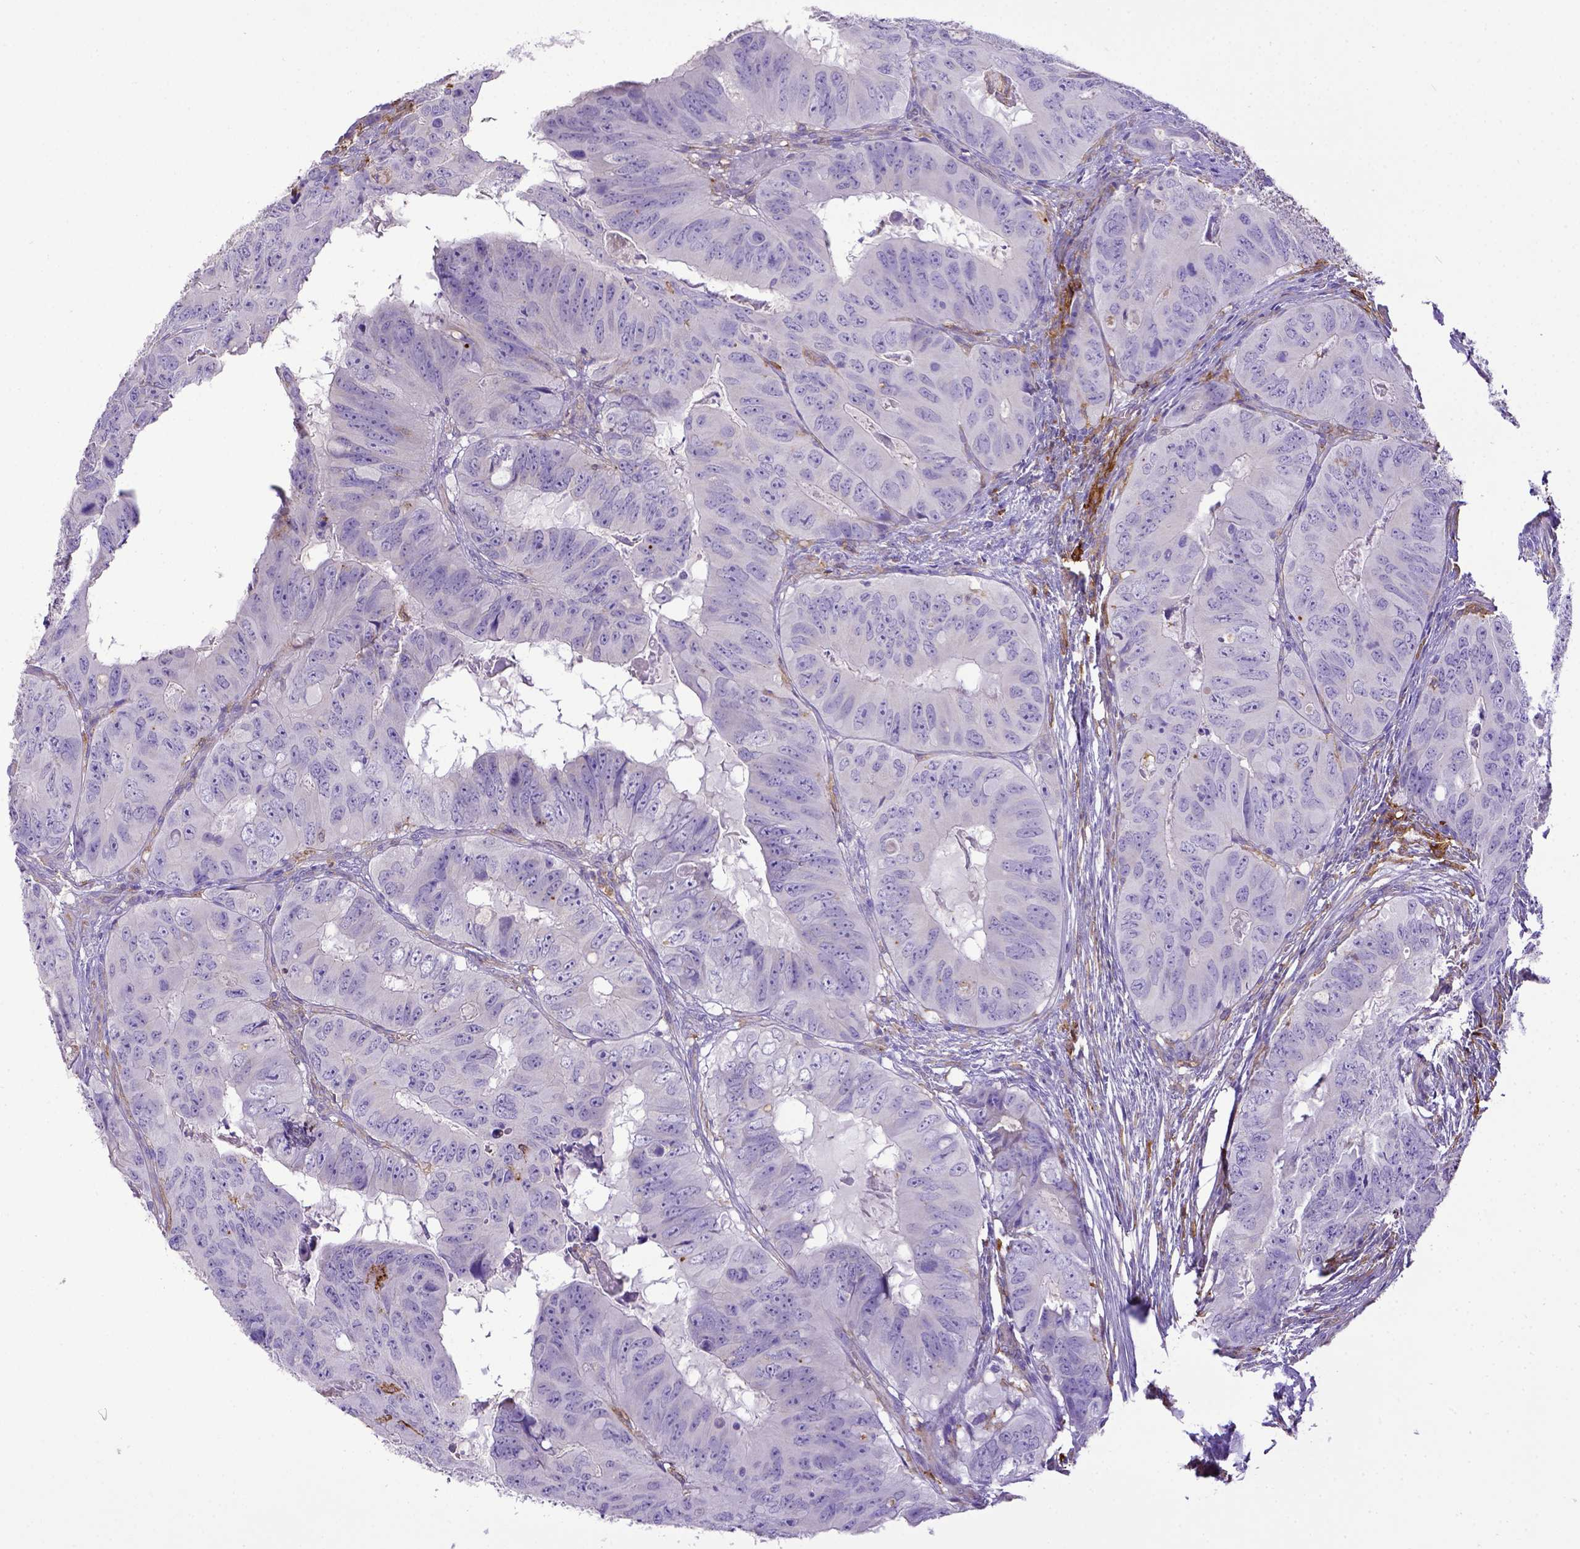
{"staining": {"intensity": "negative", "quantity": "none", "location": "none"}, "tissue": "colorectal cancer", "cell_type": "Tumor cells", "image_type": "cancer", "snomed": [{"axis": "morphology", "description": "Adenocarcinoma, NOS"}, {"axis": "topography", "description": "Colon"}], "caption": "Tumor cells show no significant protein staining in colorectal adenocarcinoma.", "gene": "CD40", "patient": {"sex": "male", "age": 79}}